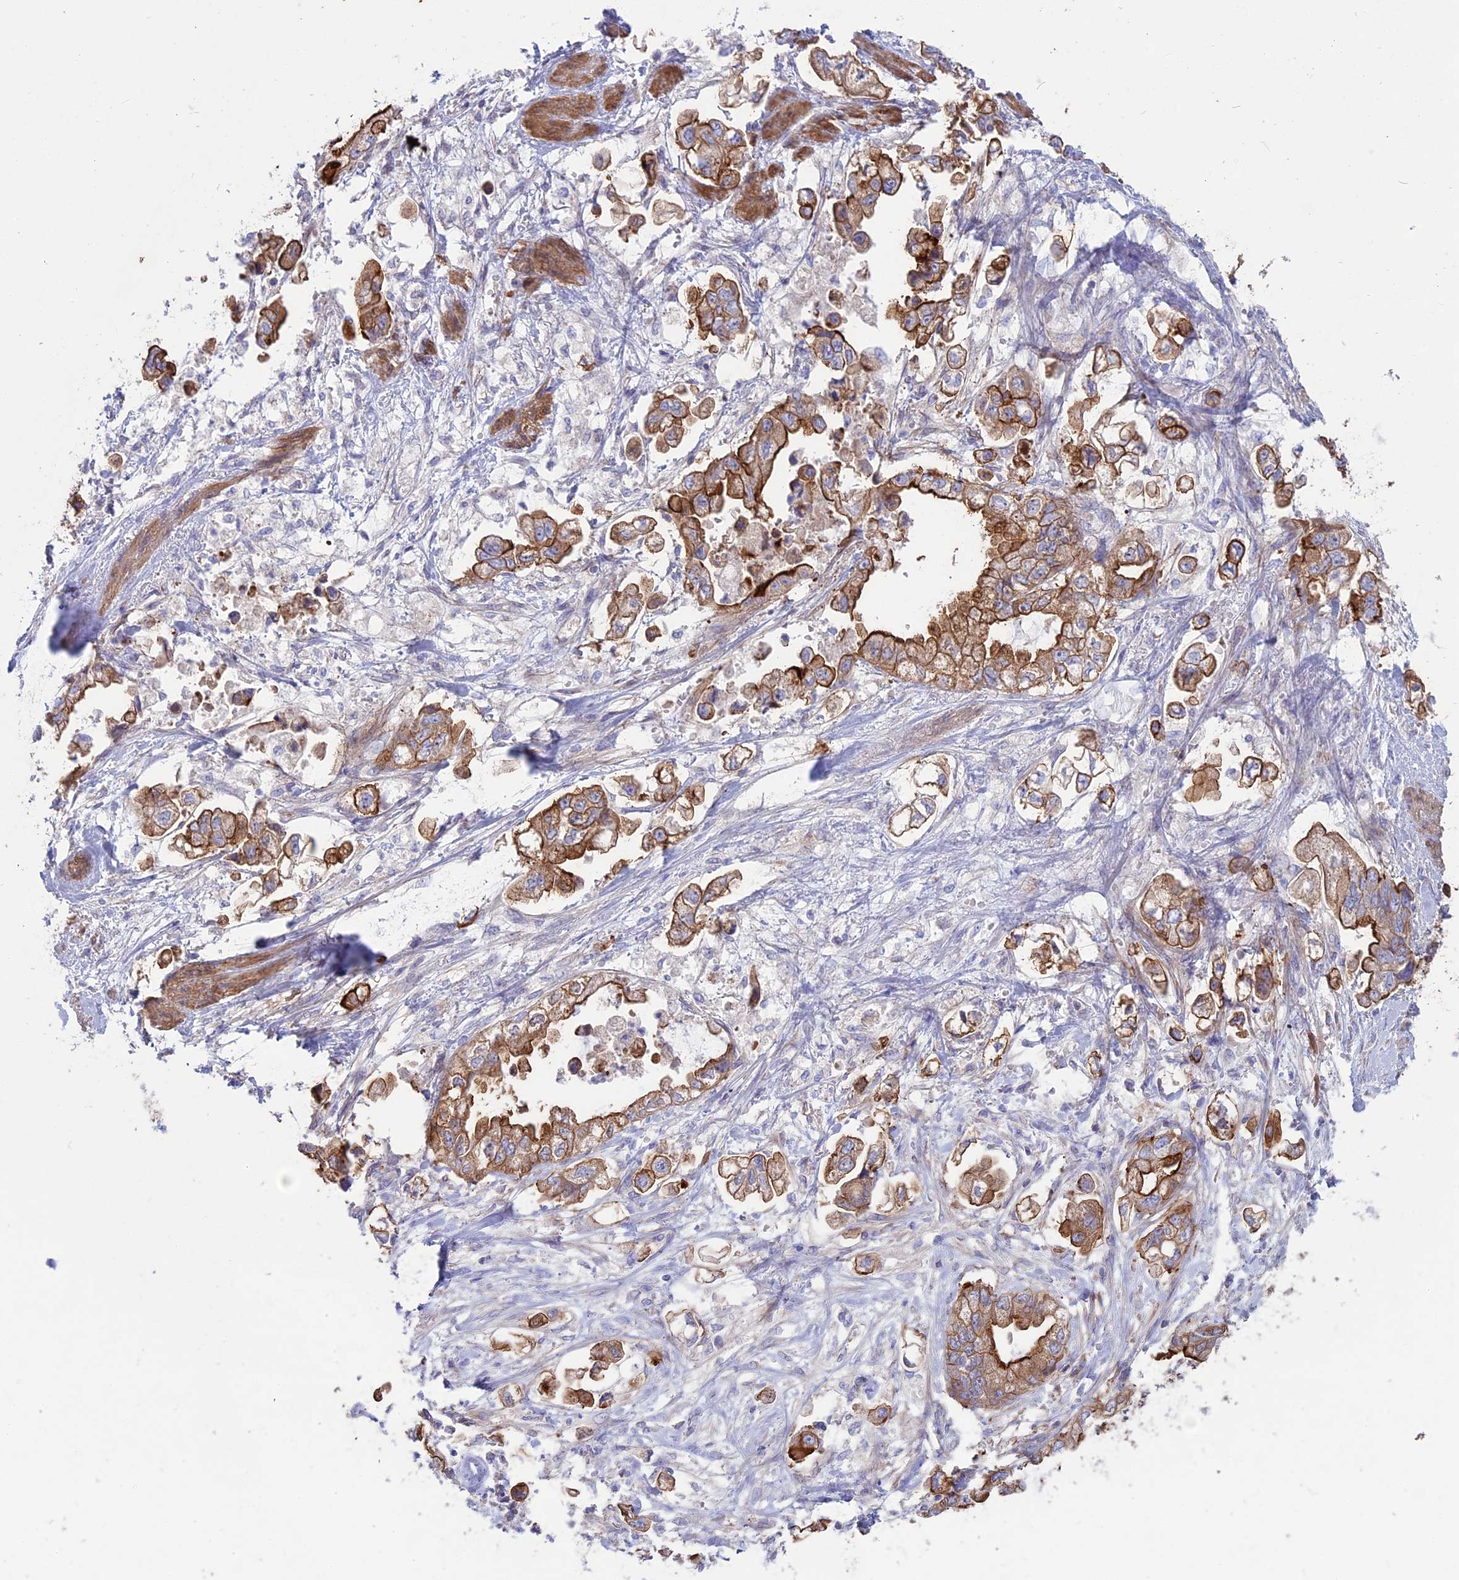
{"staining": {"intensity": "strong", "quantity": ">75%", "location": "cytoplasmic/membranous"}, "tissue": "stomach cancer", "cell_type": "Tumor cells", "image_type": "cancer", "snomed": [{"axis": "morphology", "description": "Adenocarcinoma, NOS"}, {"axis": "topography", "description": "Stomach"}], "caption": "Stomach cancer stained for a protein (brown) displays strong cytoplasmic/membranous positive positivity in approximately >75% of tumor cells.", "gene": "MYO5B", "patient": {"sex": "male", "age": 62}}